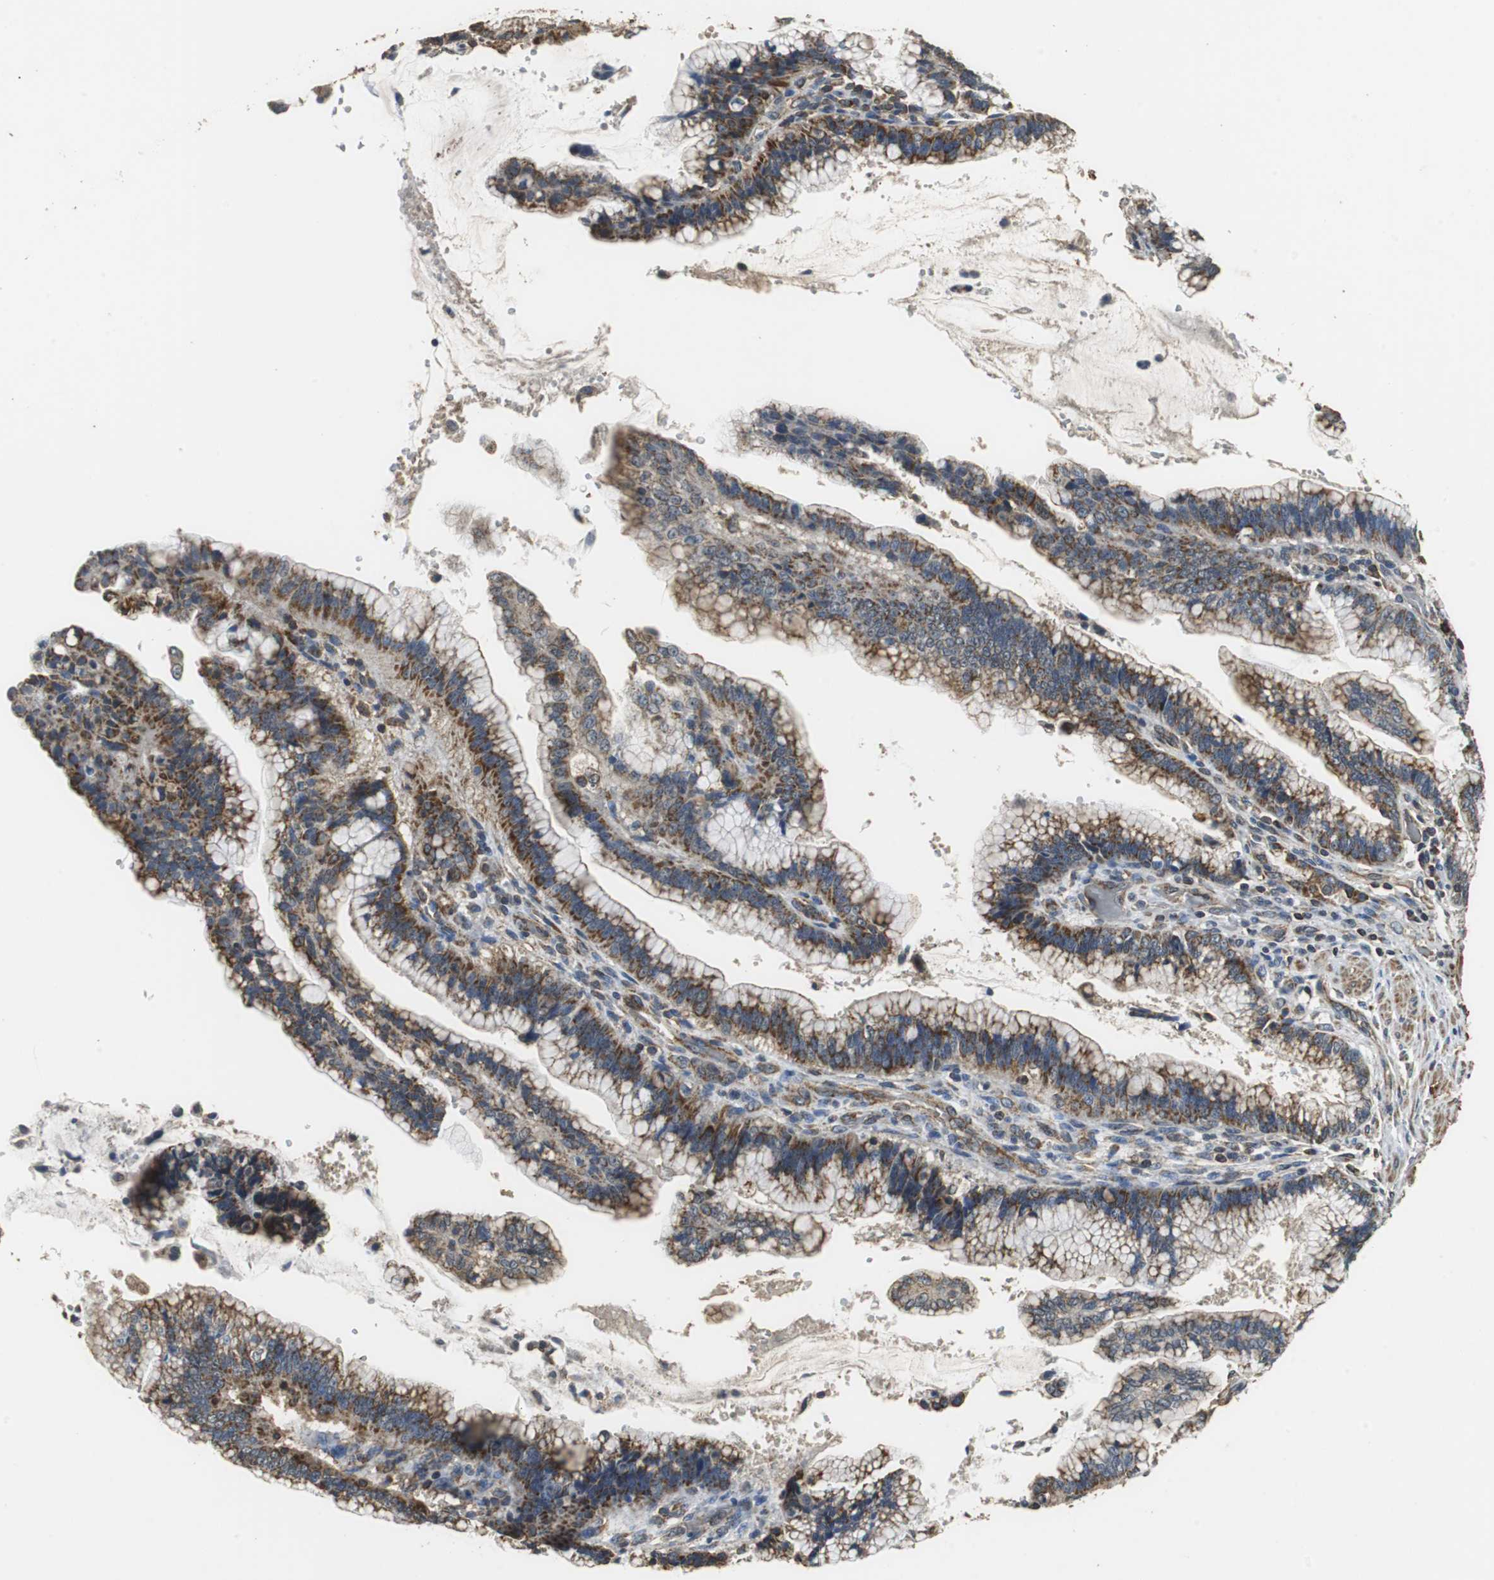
{"staining": {"intensity": "moderate", "quantity": "25%-75%", "location": "cytoplasmic/membranous"}, "tissue": "pancreatic cancer", "cell_type": "Tumor cells", "image_type": "cancer", "snomed": [{"axis": "morphology", "description": "Adenocarcinoma, NOS"}, {"axis": "topography", "description": "Pancreas"}], "caption": "This is an image of immunohistochemistry staining of pancreatic adenocarcinoma, which shows moderate positivity in the cytoplasmic/membranous of tumor cells.", "gene": "NNT", "patient": {"sex": "female", "age": 64}}